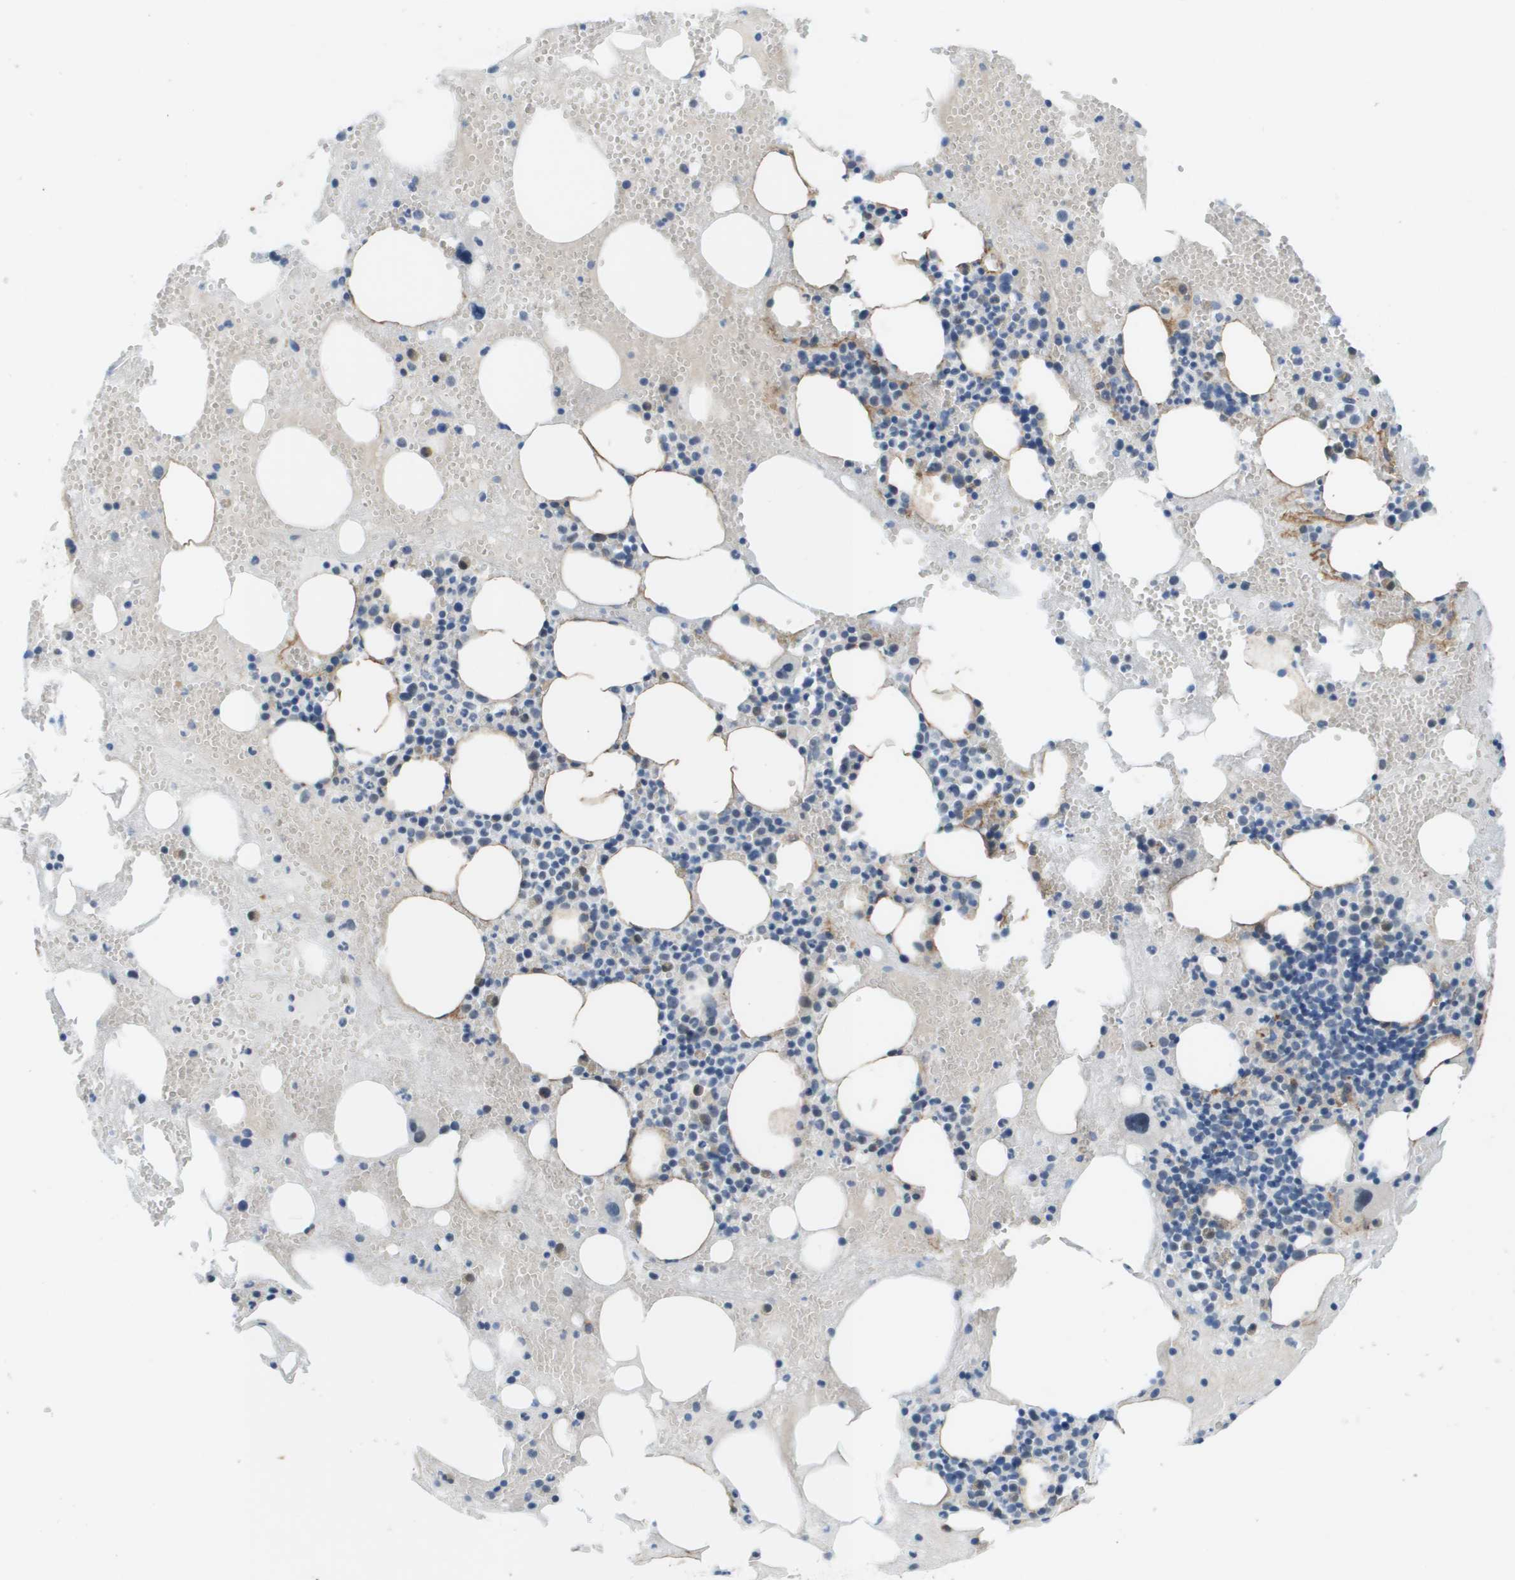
{"staining": {"intensity": "negative", "quantity": "none", "location": "none"}, "tissue": "bone marrow", "cell_type": "Hematopoietic cells", "image_type": "normal", "snomed": [{"axis": "morphology", "description": "Normal tissue, NOS"}, {"axis": "morphology", "description": "Inflammation, NOS"}, {"axis": "topography", "description": "Bone marrow"}], "caption": "DAB immunohistochemical staining of benign human bone marrow displays no significant staining in hematopoietic cells. (DAB IHC with hematoxylin counter stain).", "gene": "ZBTB43", "patient": {"sex": "female", "age": 78}}